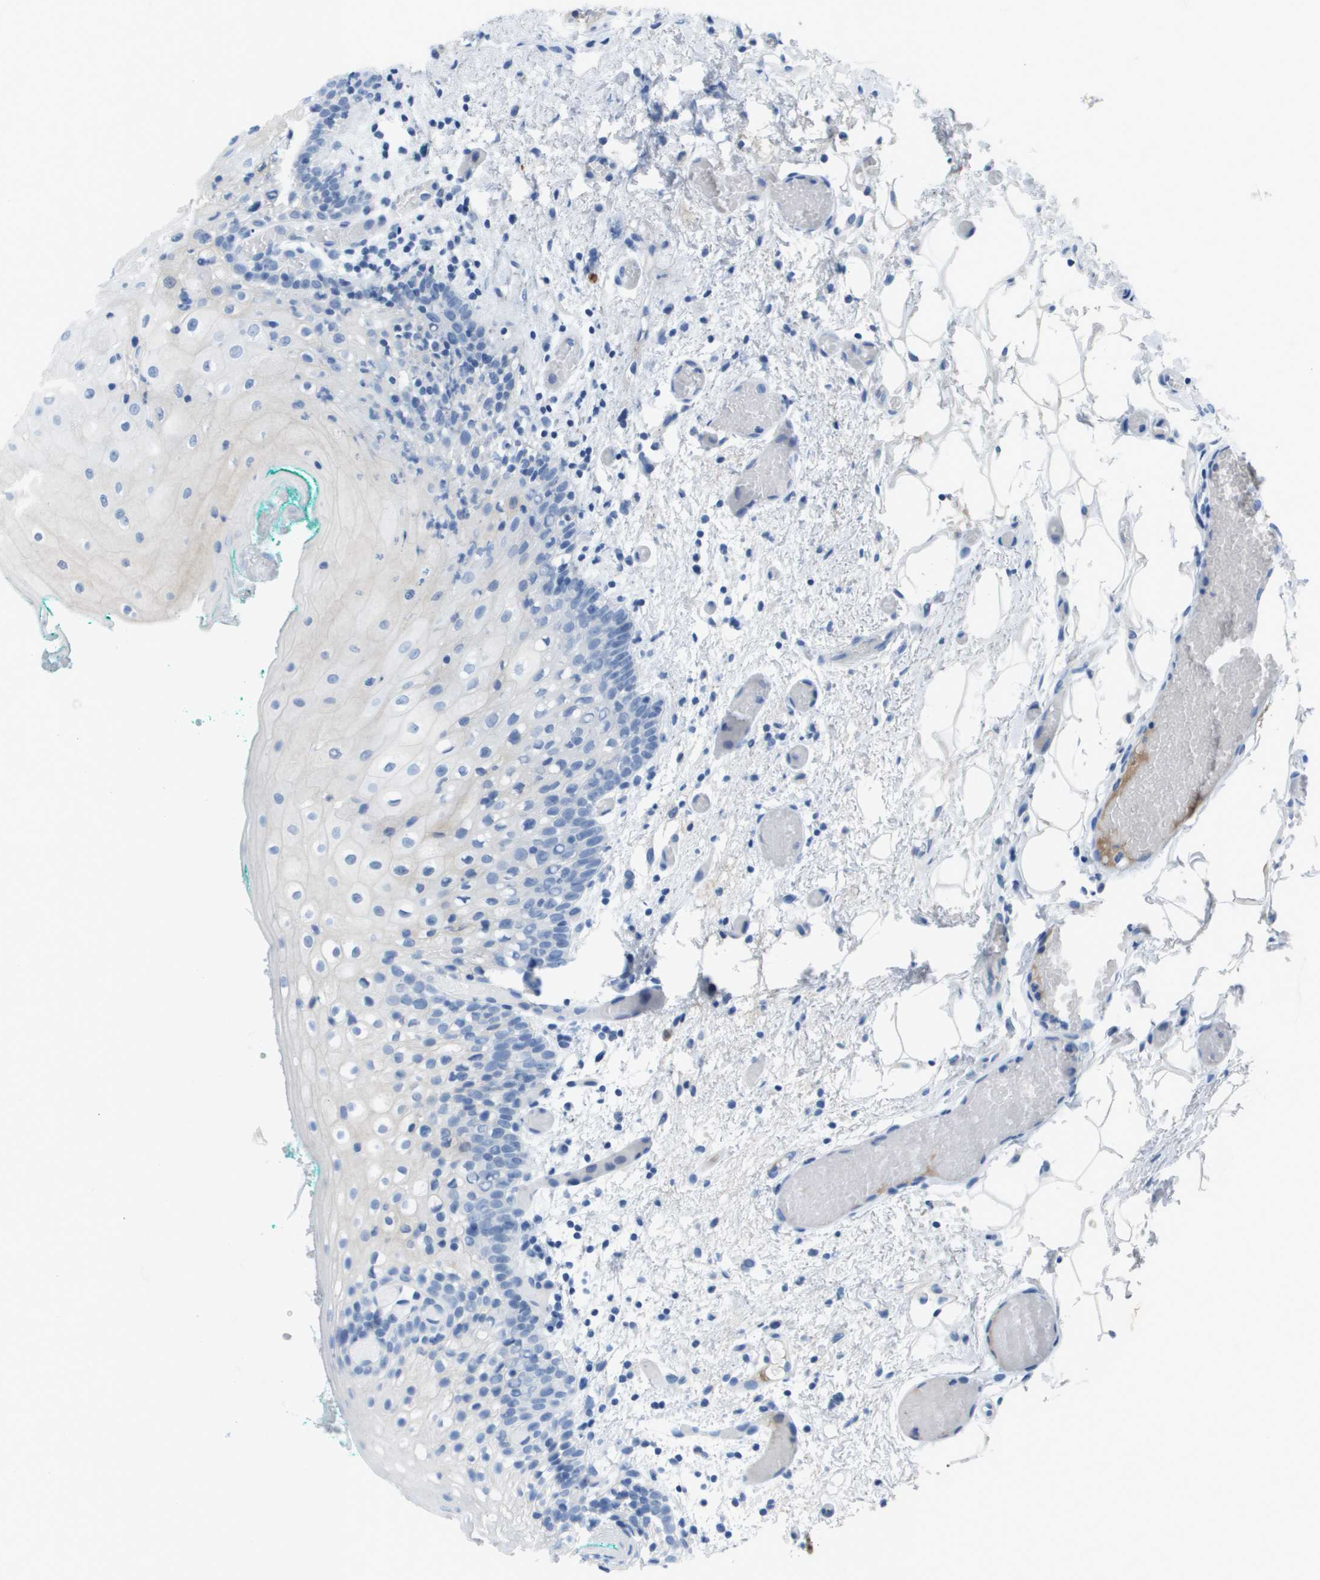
{"staining": {"intensity": "negative", "quantity": "none", "location": "none"}, "tissue": "oral mucosa", "cell_type": "Squamous epithelial cells", "image_type": "normal", "snomed": [{"axis": "morphology", "description": "Normal tissue, NOS"}, {"axis": "morphology", "description": "Squamous cell carcinoma, NOS"}, {"axis": "topography", "description": "Oral tissue"}, {"axis": "topography", "description": "Salivary gland"}, {"axis": "topography", "description": "Head-Neck"}], "caption": "An immunohistochemistry (IHC) photomicrograph of unremarkable oral mucosa is shown. There is no staining in squamous epithelial cells of oral mucosa.", "gene": "GPR18", "patient": {"sex": "female", "age": 62}}